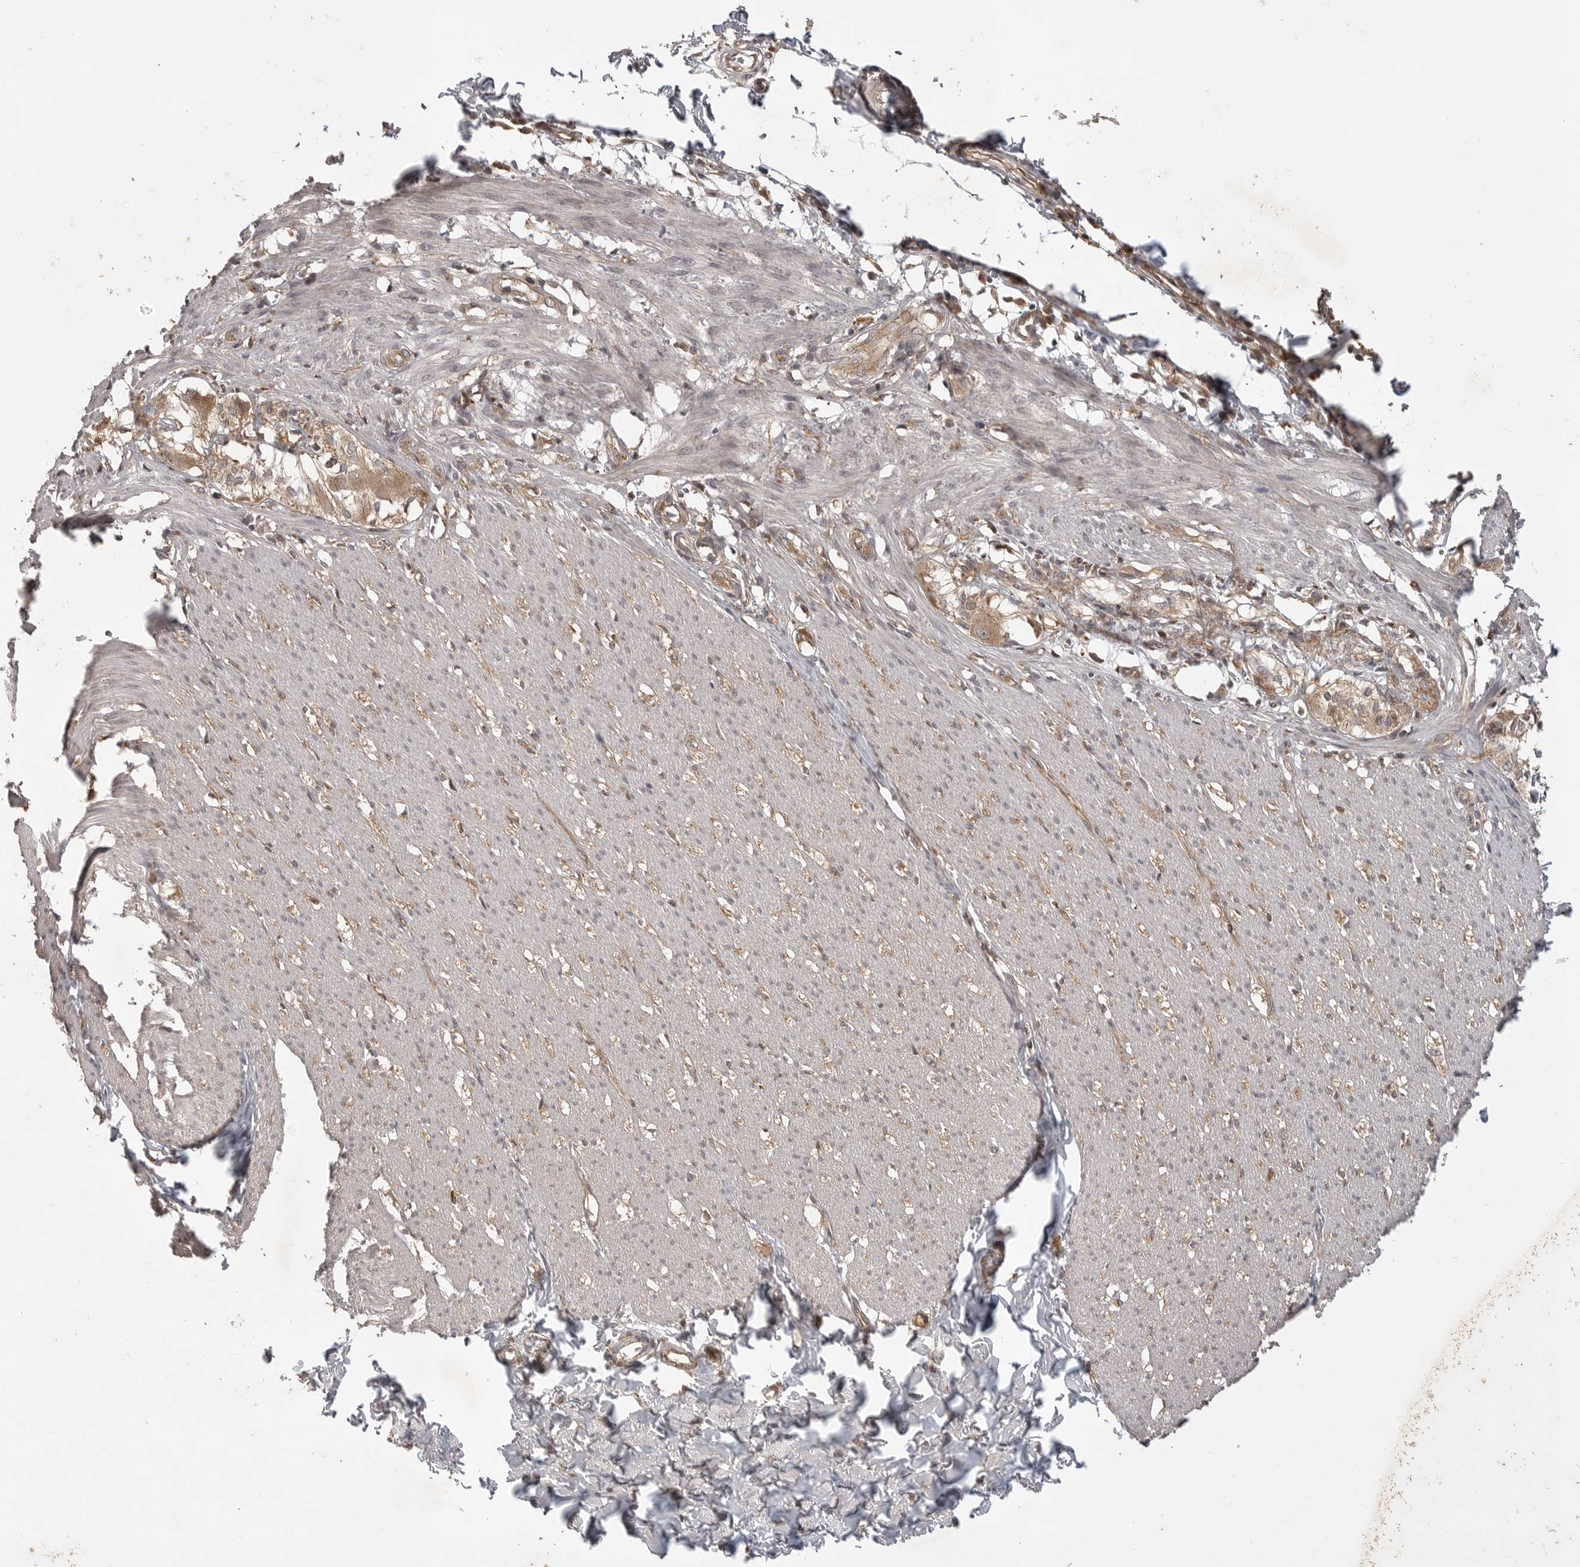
{"staining": {"intensity": "weak", "quantity": "25%-75%", "location": "cytoplasmic/membranous"}, "tissue": "smooth muscle", "cell_type": "Smooth muscle cells", "image_type": "normal", "snomed": [{"axis": "morphology", "description": "Normal tissue, NOS"}, {"axis": "morphology", "description": "Adenocarcinoma, NOS"}, {"axis": "topography", "description": "Smooth muscle"}, {"axis": "topography", "description": "Colon"}], "caption": "Immunohistochemistry image of unremarkable smooth muscle: human smooth muscle stained using IHC reveals low levels of weak protein expression localized specifically in the cytoplasmic/membranous of smooth muscle cells, appearing as a cytoplasmic/membranous brown color.", "gene": "ZNF232", "patient": {"sex": "male", "age": 14}}